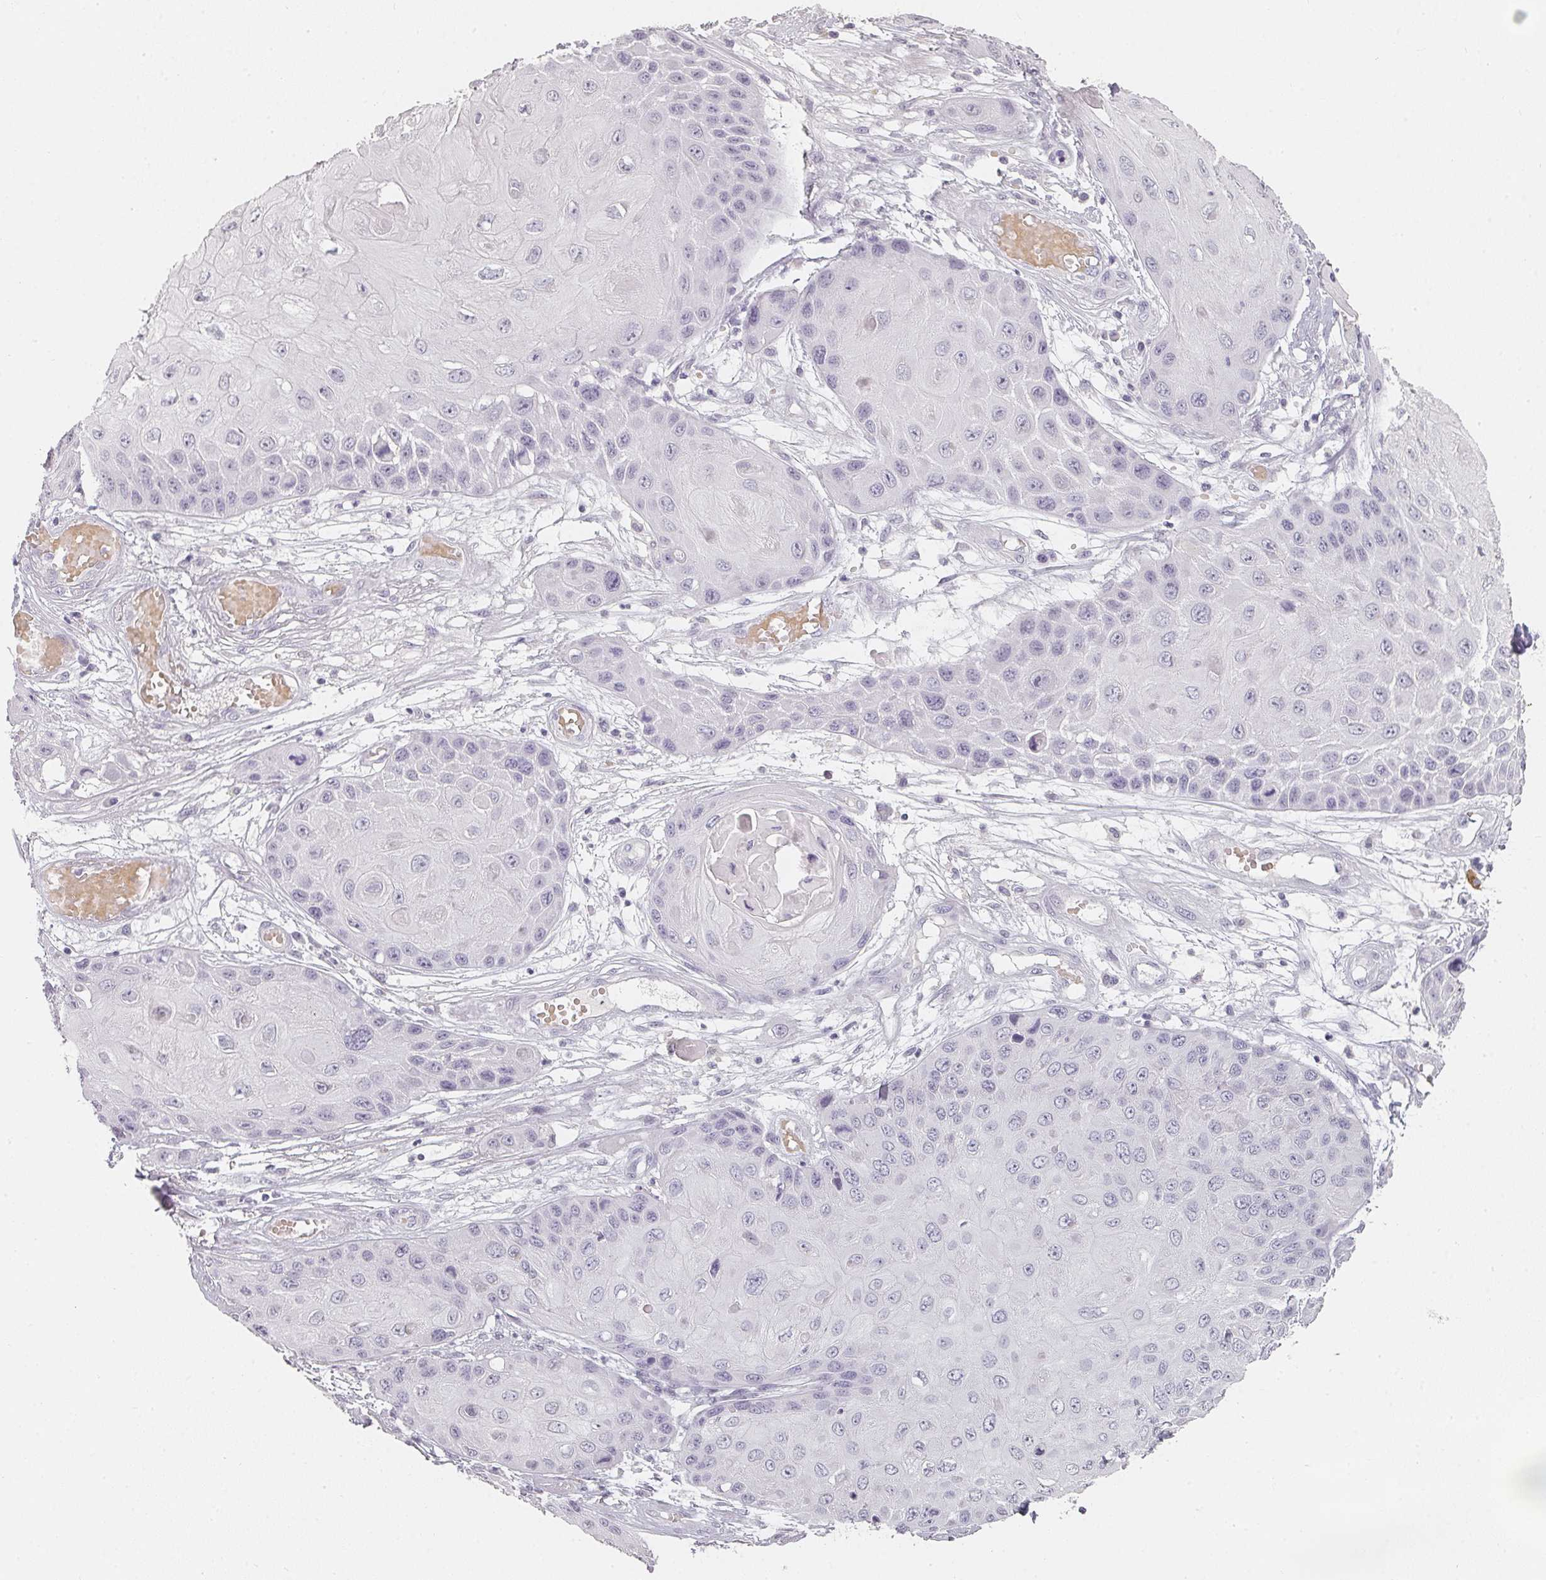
{"staining": {"intensity": "negative", "quantity": "none", "location": "none"}, "tissue": "skin cancer", "cell_type": "Tumor cells", "image_type": "cancer", "snomed": [{"axis": "morphology", "description": "Squamous cell carcinoma, NOS"}, {"axis": "topography", "description": "Skin"}, {"axis": "topography", "description": "Vulva"}], "caption": "A photomicrograph of squamous cell carcinoma (skin) stained for a protein demonstrates no brown staining in tumor cells.", "gene": "SHISA2", "patient": {"sex": "female", "age": 44}}